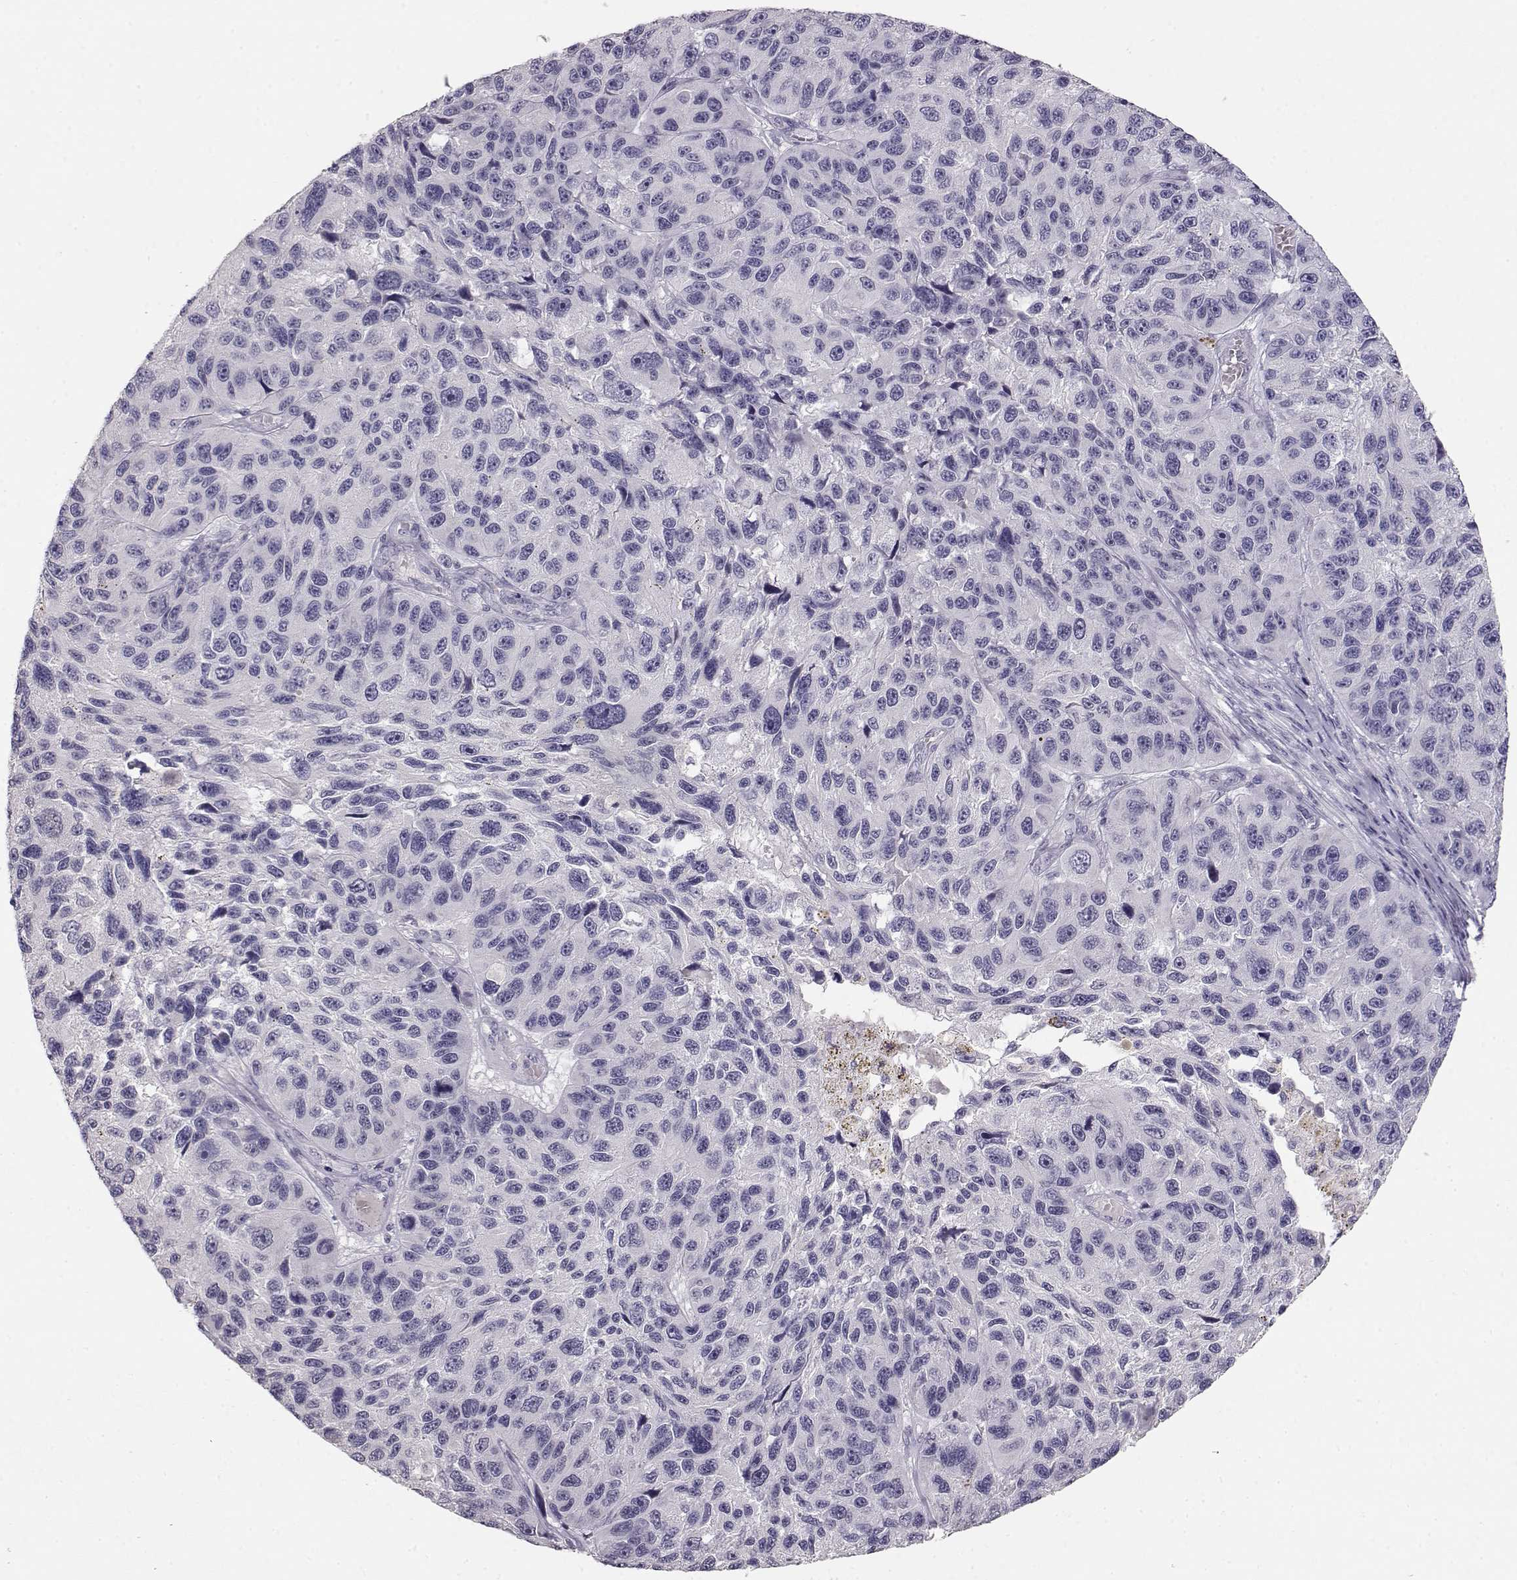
{"staining": {"intensity": "negative", "quantity": "none", "location": "none"}, "tissue": "melanoma", "cell_type": "Tumor cells", "image_type": "cancer", "snomed": [{"axis": "morphology", "description": "Malignant melanoma, NOS"}, {"axis": "topography", "description": "Skin"}], "caption": "Tumor cells show no significant protein expression in malignant melanoma.", "gene": "TKTL1", "patient": {"sex": "male", "age": 53}}